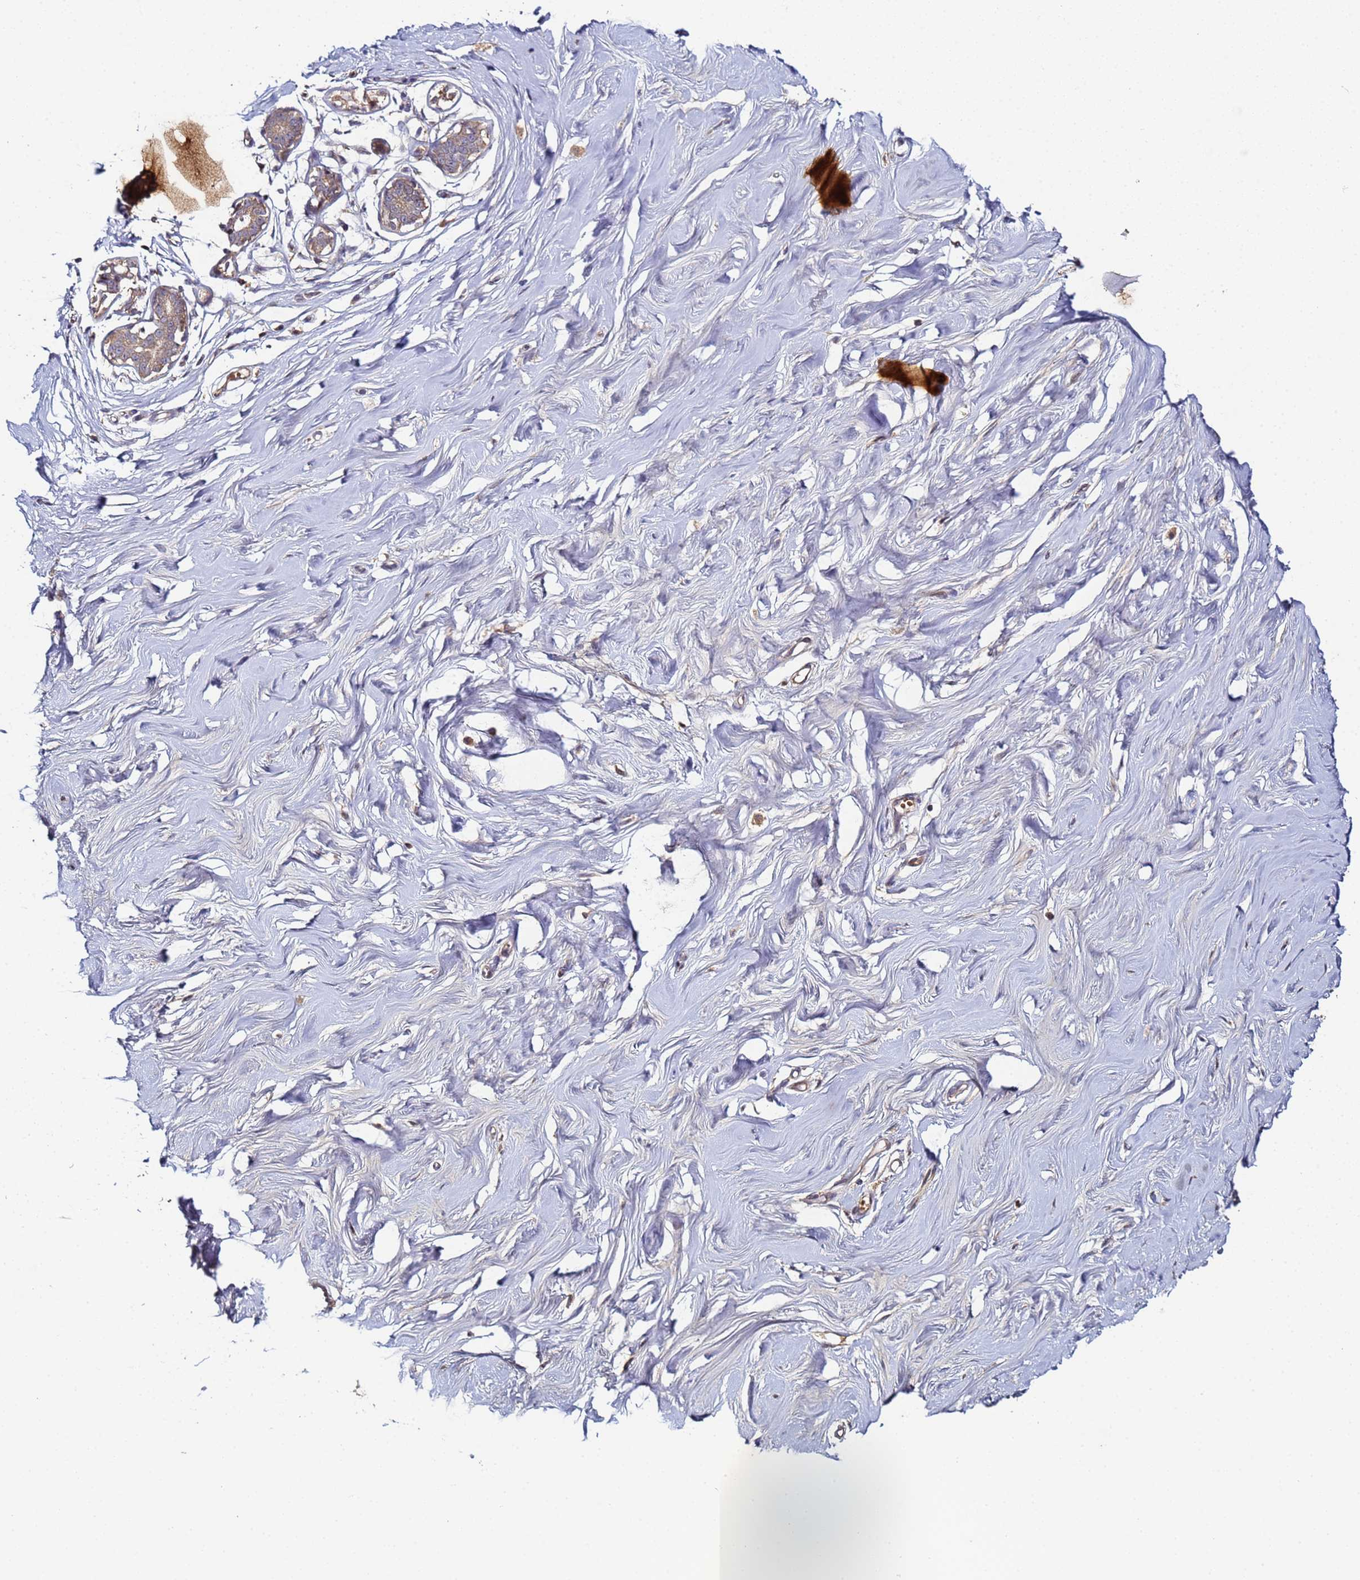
{"staining": {"intensity": "negative", "quantity": "none", "location": "none"}, "tissue": "breast", "cell_type": "Adipocytes", "image_type": "normal", "snomed": [{"axis": "morphology", "description": "Normal tissue, NOS"}, {"axis": "morphology", "description": "Adenoma, NOS"}, {"axis": "topography", "description": "Breast"}], "caption": "The image shows no staining of adipocytes in normal breast. (DAB immunohistochemistry, high magnification).", "gene": "OSER1", "patient": {"sex": "female", "age": 23}}